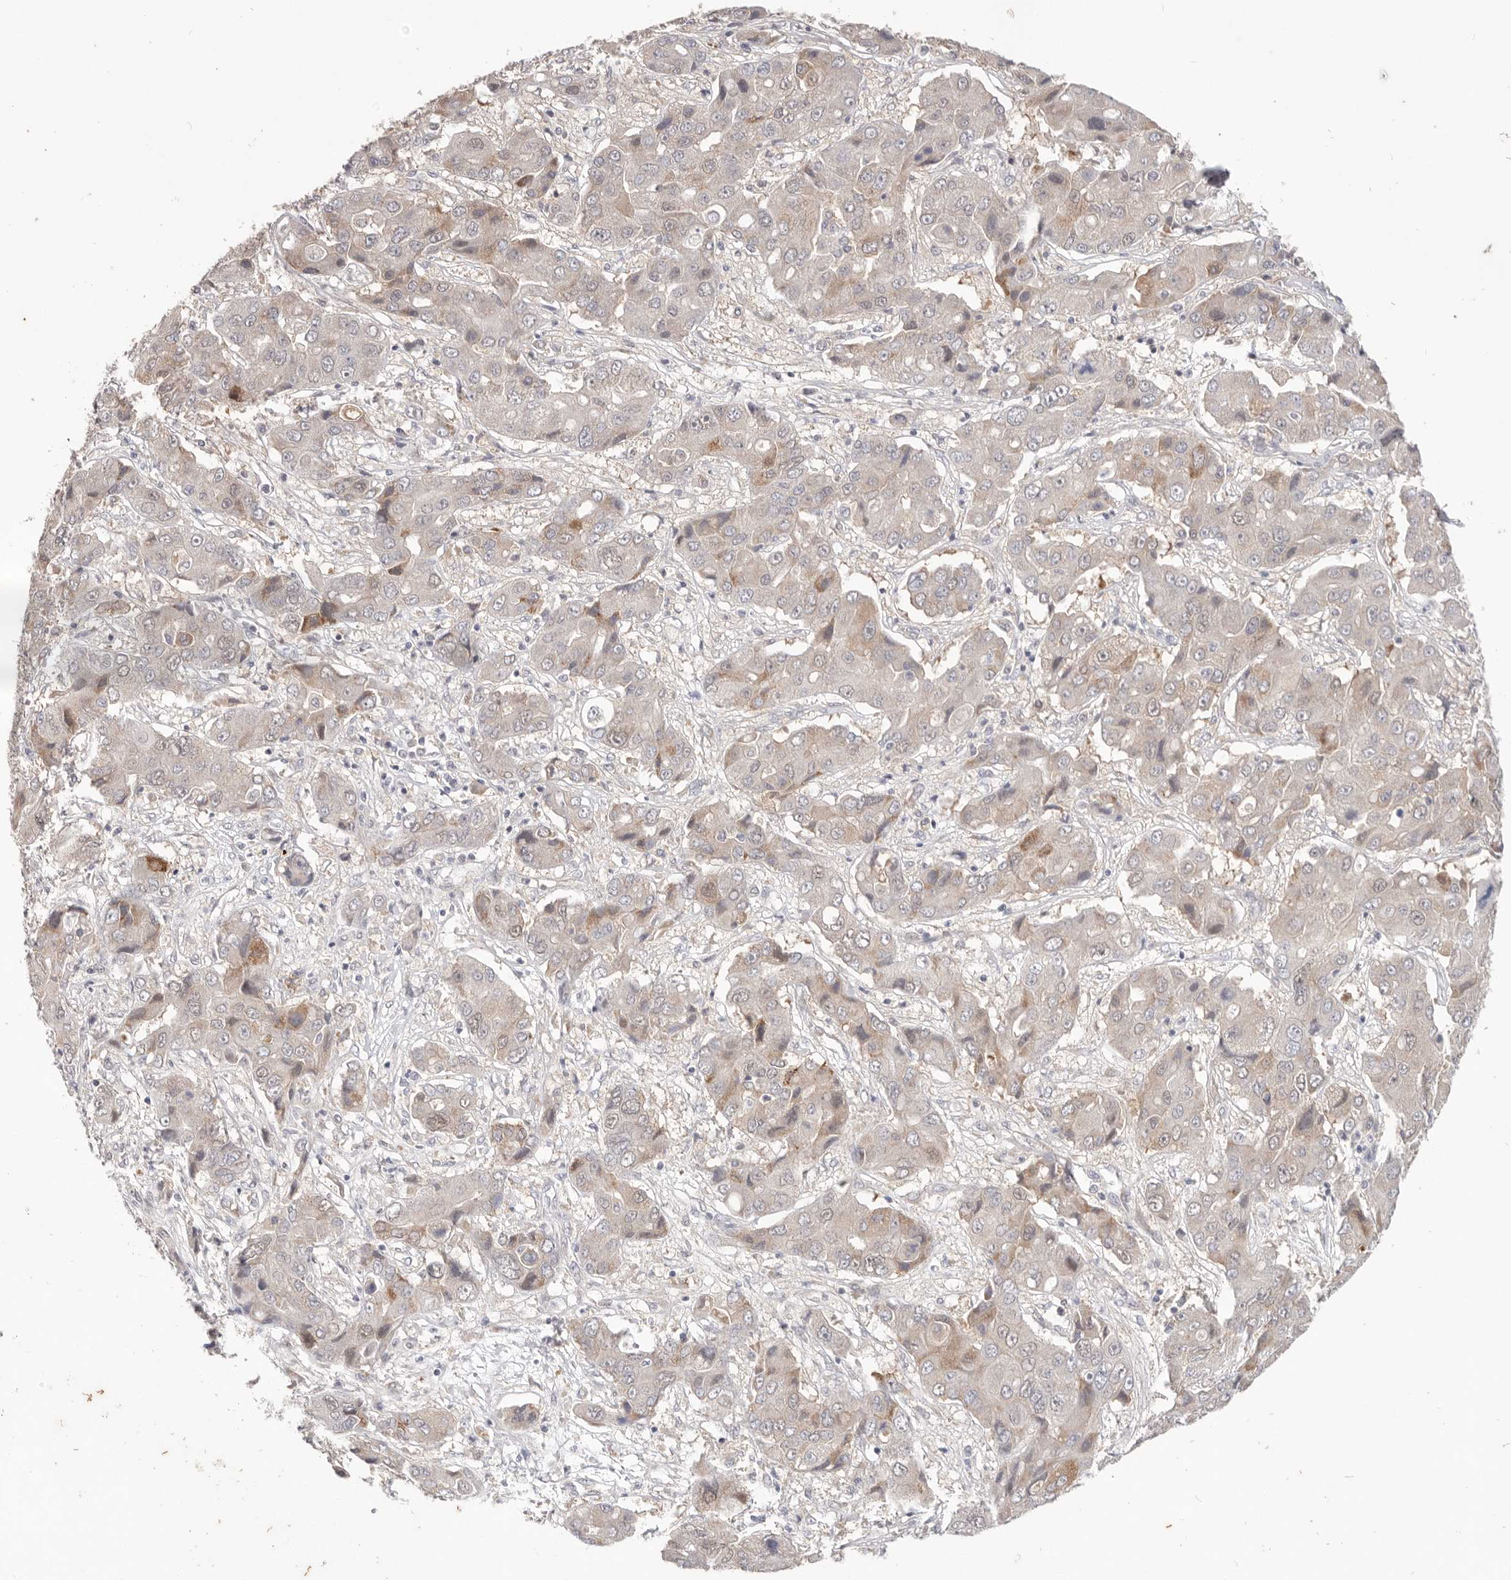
{"staining": {"intensity": "weak", "quantity": "<25%", "location": "cytoplasmic/membranous"}, "tissue": "liver cancer", "cell_type": "Tumor cells", "image_type": "cancer", "snomed": [{"axis": "morphology", "description": "Cholangiocarcinoma"}, {"axis": "topography", "description": "Liver"}], "caption": "Tumor cells are negative for protein expression in human liver cholangiocarcinoma. Brightfield microscopy of IHC stained with DAB (brown) and hematoxylin (blue), captured at high magnification.", "gene": "WDR77", "patient": {"sex": "male", "age": 67}}